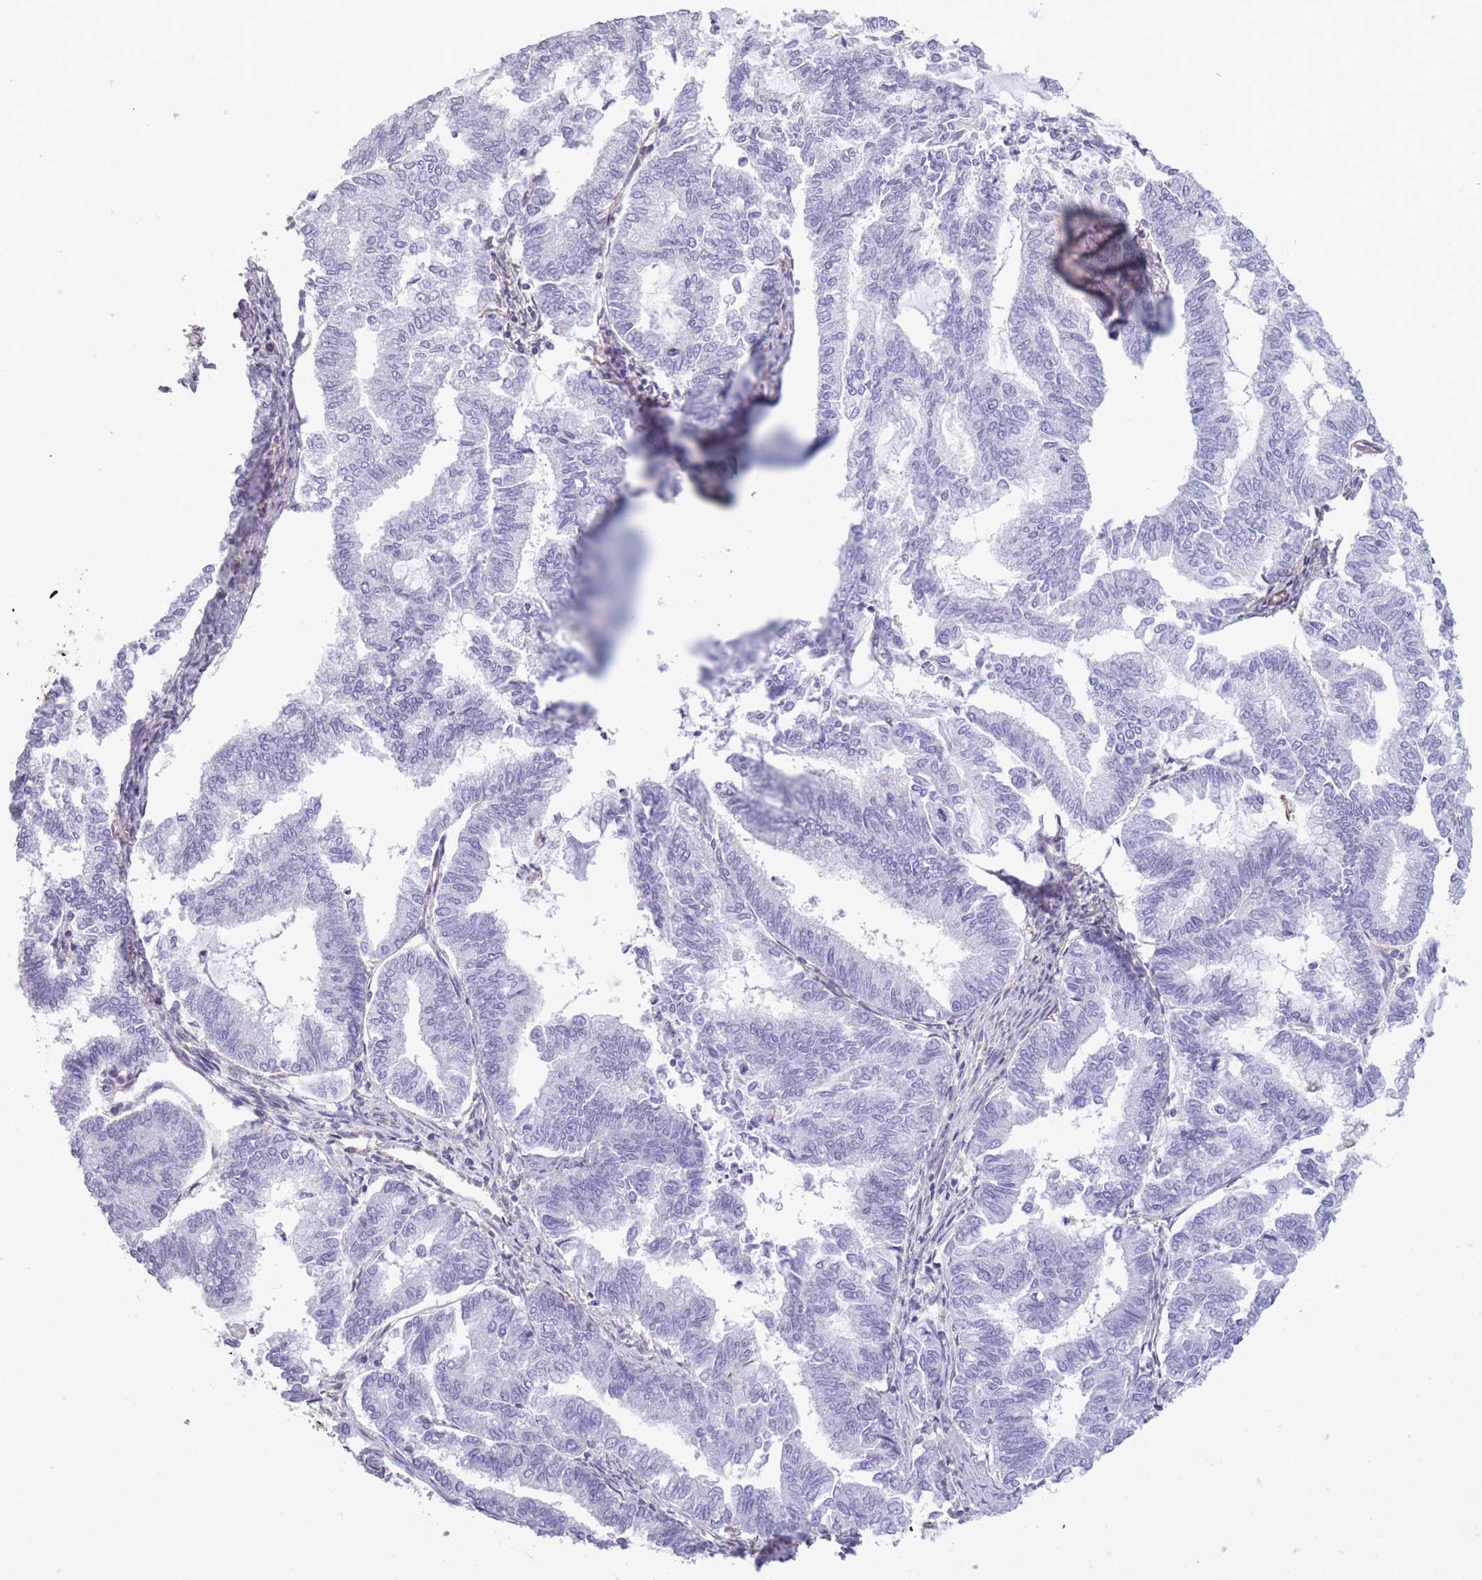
{"staining": {"intensity": "negative", "quantity": "none", "location": "none"}, "tissue": "endometrial cancer", "cell_type": "Tumor cells", "image_type": "cancer", "snomed": [{"axis": "morphology", "description": "Adenocarcinoma, NOS"}, {"axis": "topography", "description": "Endometrium"}], "caption": "The immunohistochemistry (IHC) image has no significant staining in tumor cells of adenocarcinoma (endometrial) tissue. (DAB (3,3'-diaminobenzidine) immunohistochemistry, high magnification).", "gene": "ADD1", "patient": {"sex": "female", "age": 79}}